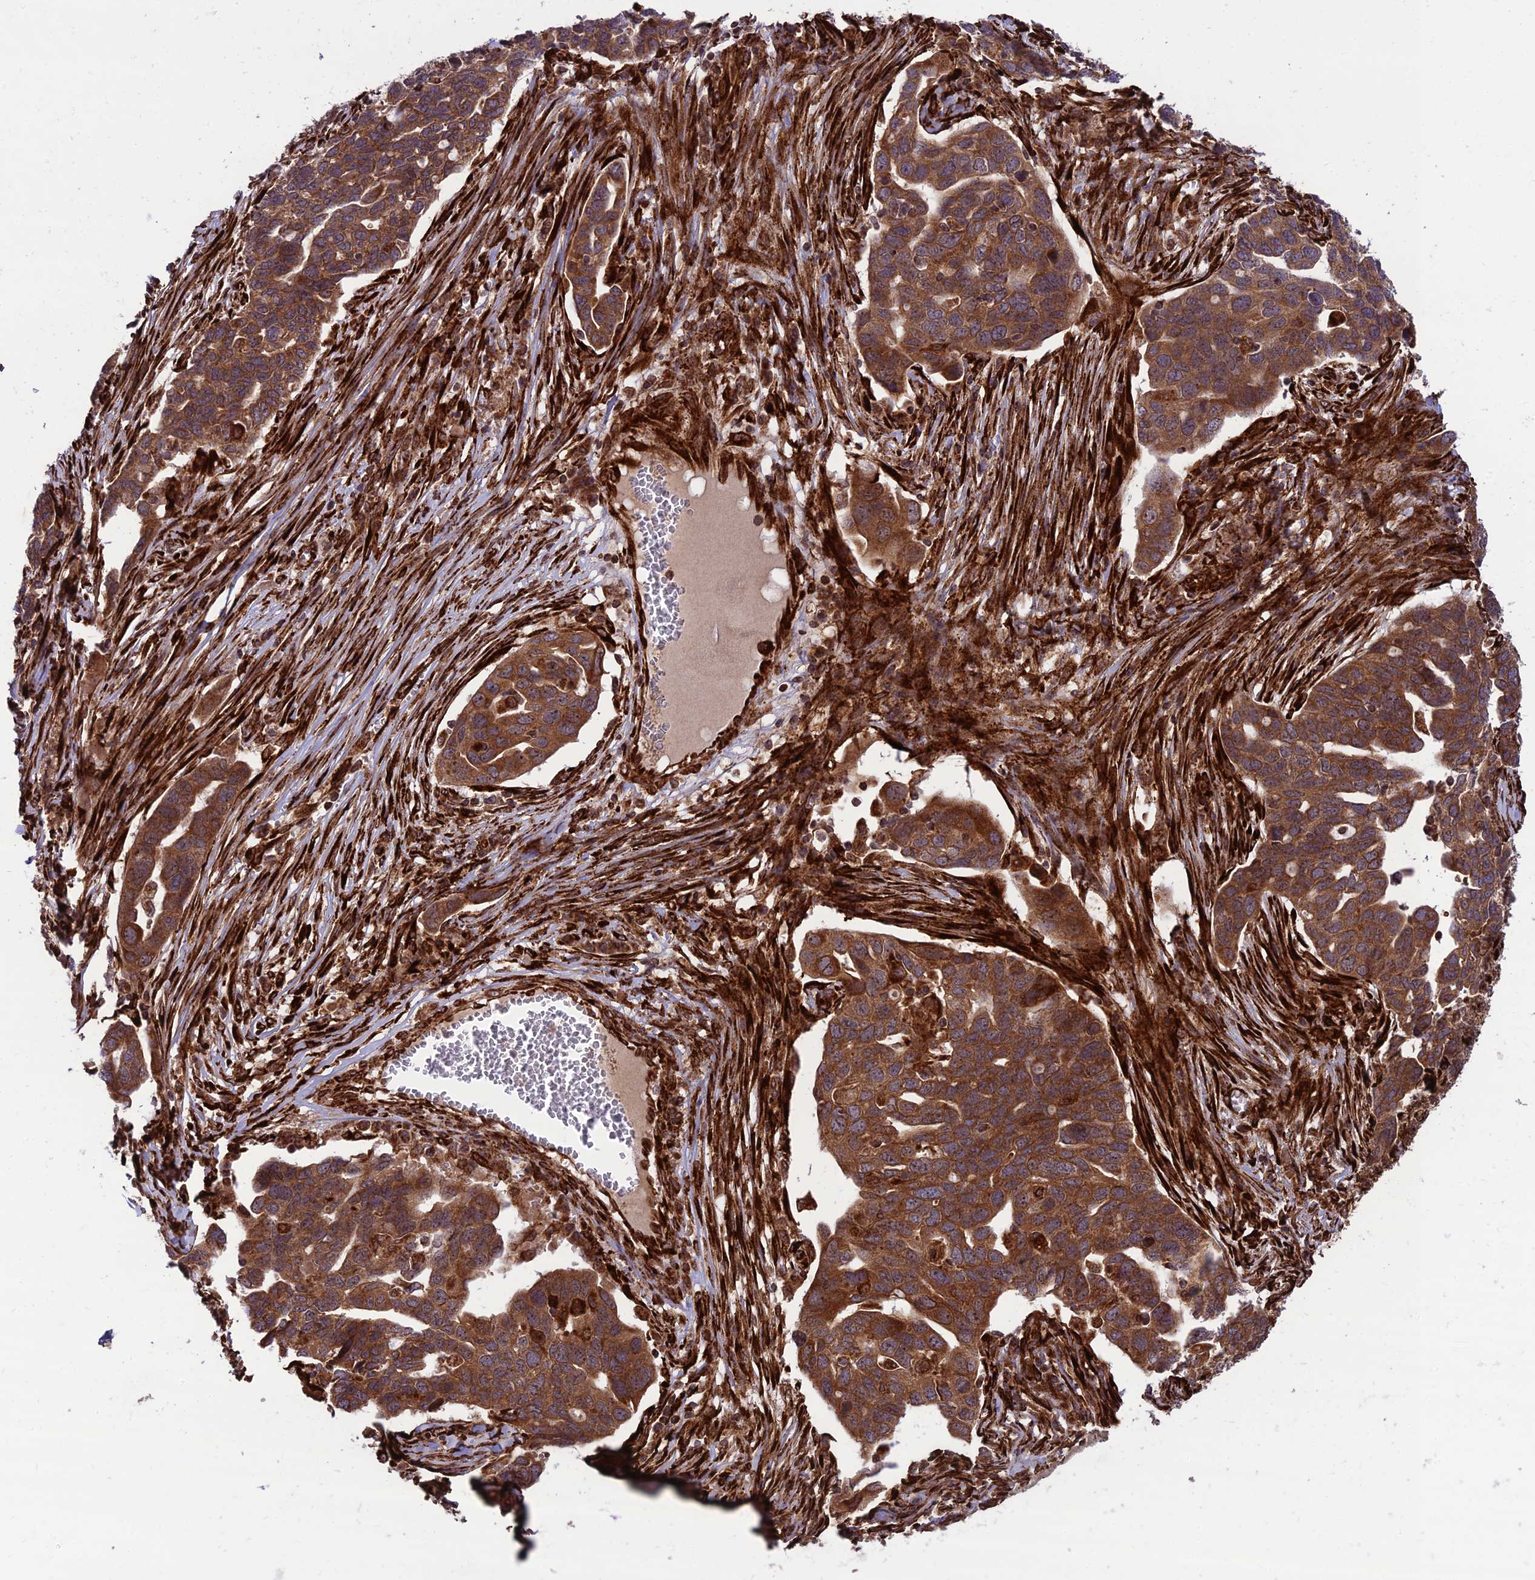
{"staining": {"intensity": "strong", "quantity": ">75%", "location": "cytoplasmic/membranous"}, "tissue": "ovarian cancer", "cell_type": "Tumor cells", "image_type": "cancer", "snomed": [{"axis": "morphology", "description": "Cystadenocarcinoma, serous, NOS"}, {"axis": "topography", "description": "Ovary"}], "caption": "This is a micrograph of immunohistochemistry staining of ovarian cancer (serous cystadenocarcinoma), which shows strong staining in the cytoplasmic/membranous of tumor cells.", "gene": "CRTAP", "patient": {"sex": "female", "age": 54}}